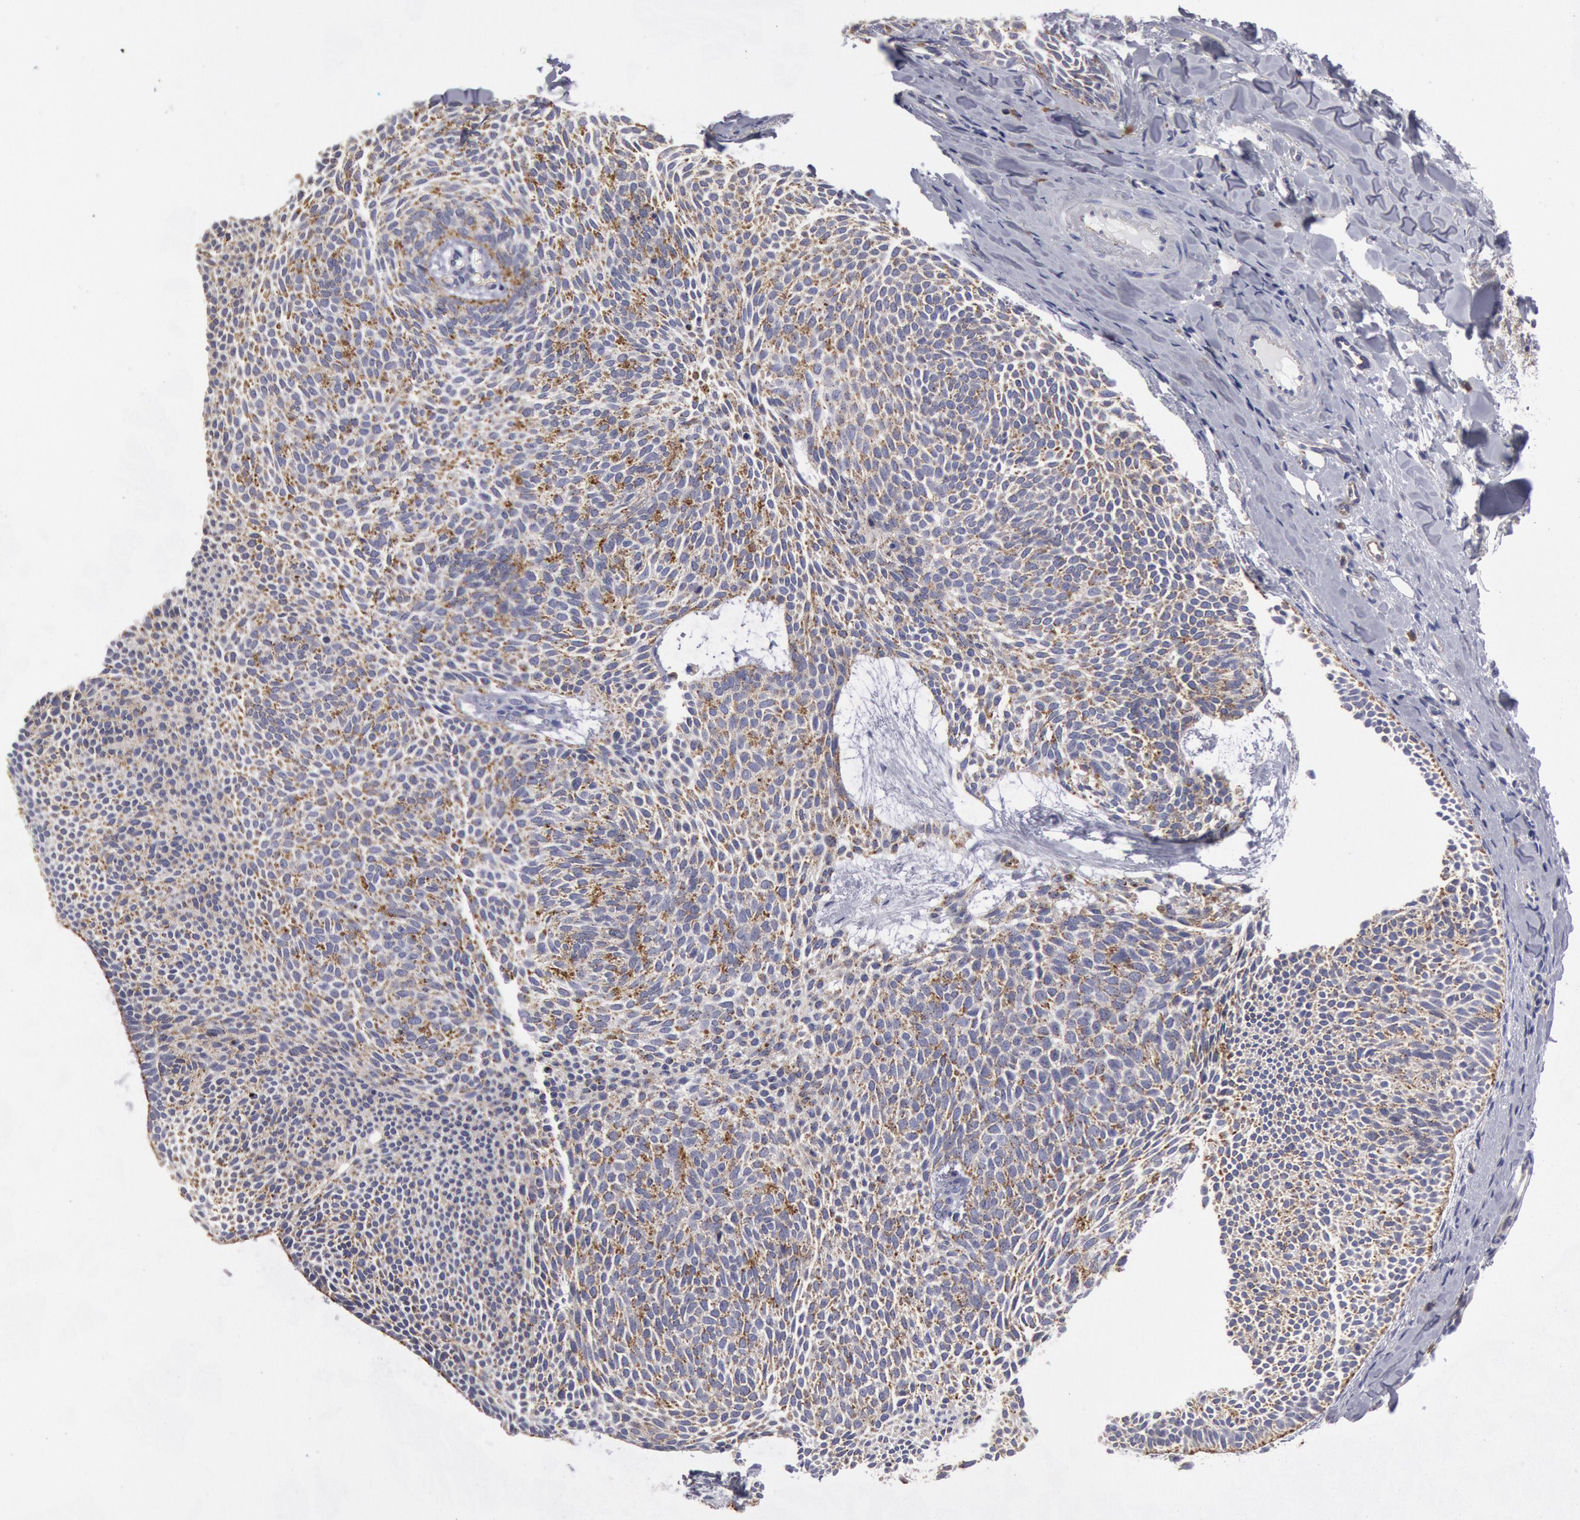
{"staining": {"intensity": "moderate", "quantity": "<25%", "location": "cytoplasmic/membranous"}, "tissue": "skin cancer", "cell_type": "Tumor cells", "image_type": "cancer", "snomed": [{"axis": "morphology", "description": "Basal cell carcinoma"}, {"axis": "topography", "description": "Skin"}], "caption": "IHC photomicrograph of skin cancer (basal cell carcinoma) stained for a protein (brown), which demonstrates low levels of moderate cytoplasmic/membranous staining in approximately <25% of tumor cells.", "gene": "FLOT1", "patient": {"sex": "male", "age": 84}}